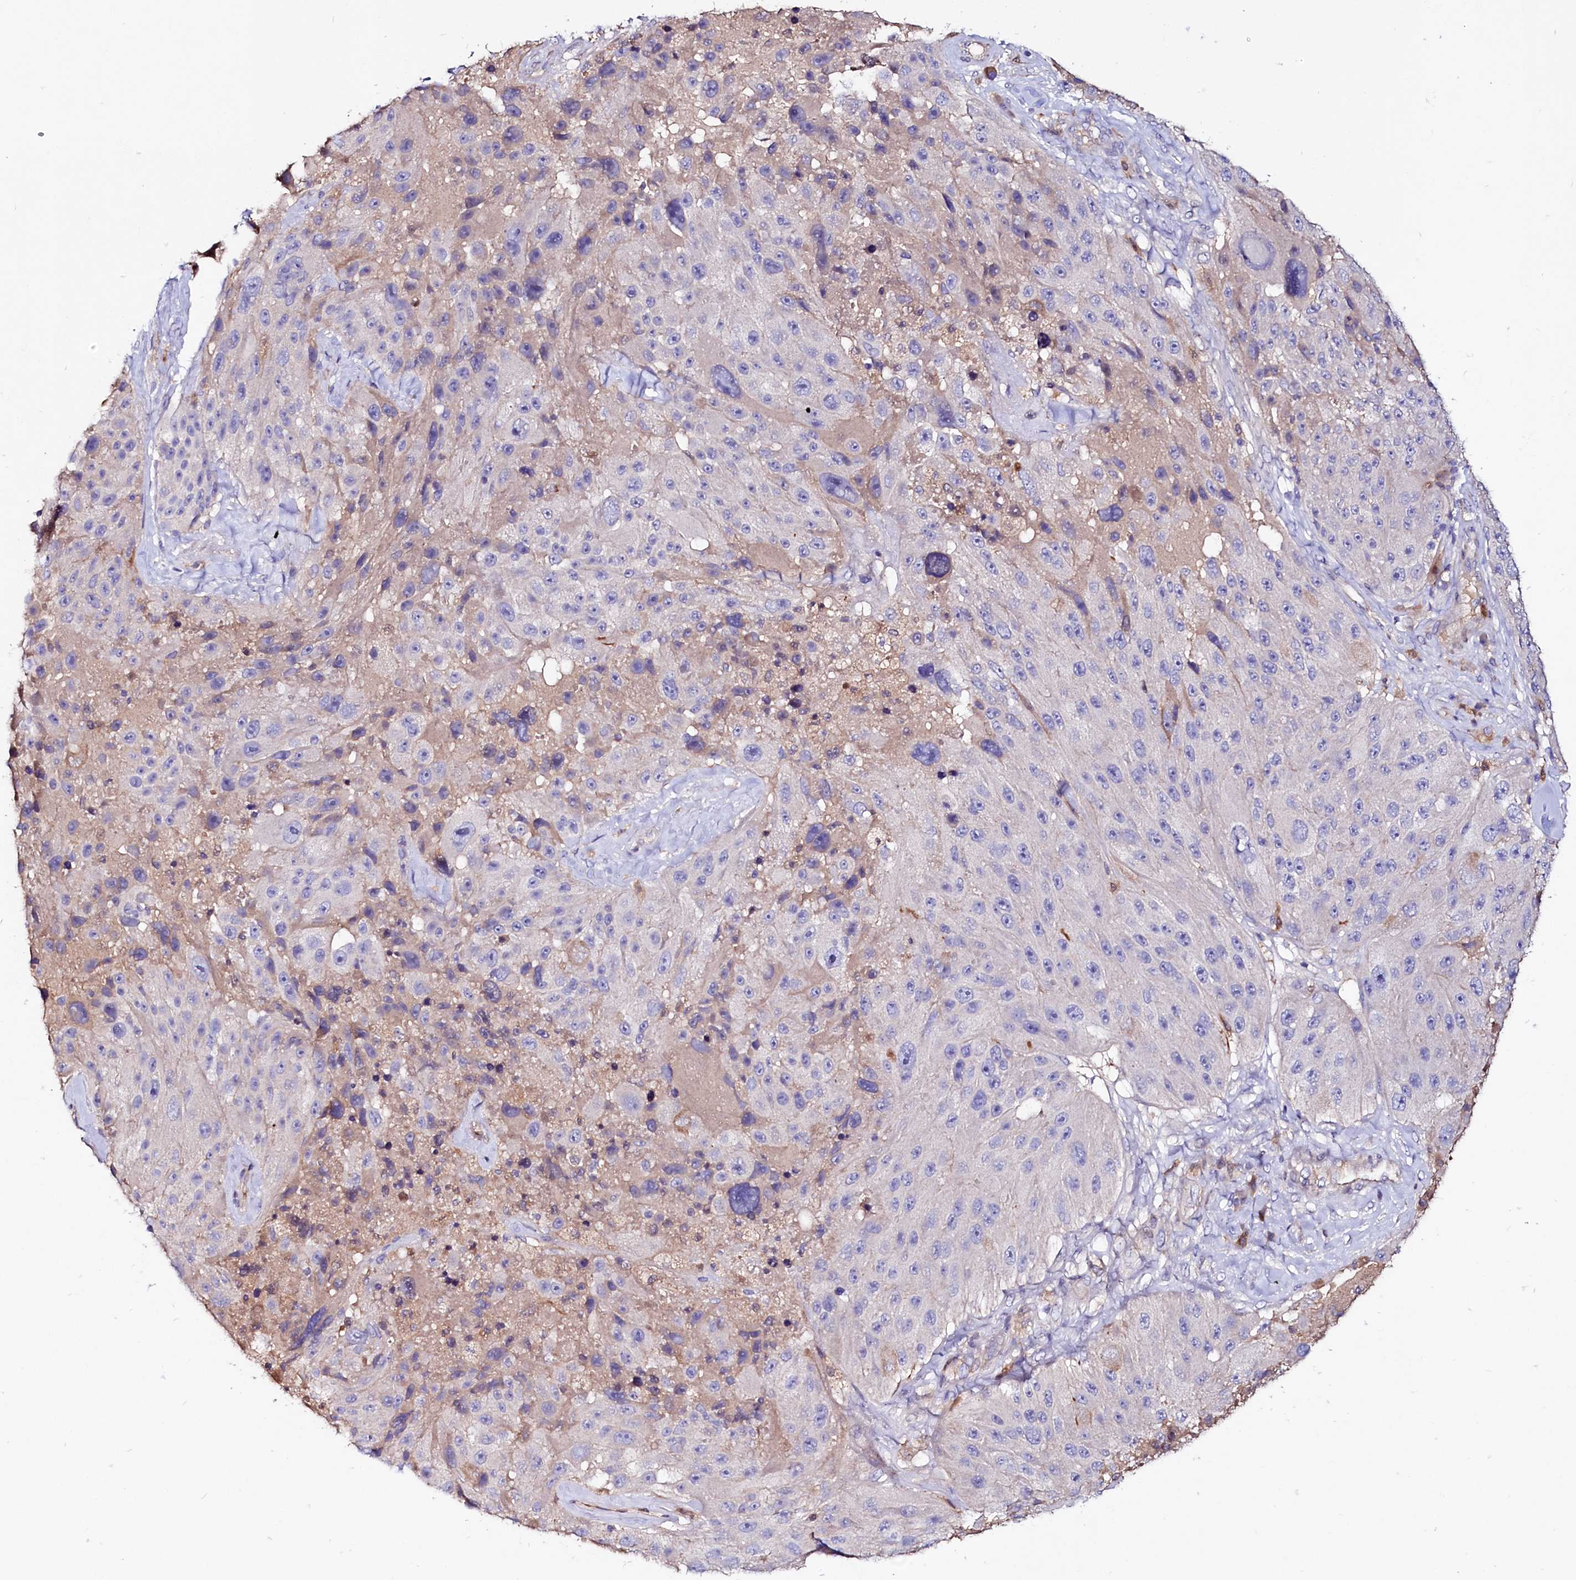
{"staining": {"intensity": "negative", "quantity": "none", "location": "none"}, "tissue": "melanoma", "cell_type": "Tumor cells", "image_type": "cancer", "snomed": [{"axis": "morphology", "description": "Malignant melanoma, Metastatic site"}, {"axis": "topography", "description": "Lymph node"}], "caption": "An image of human malignant melanoma (metastatic site) is negative for staining in tumor cells.", "gene": "IL17RD", "patient": {"sex": "male", "age": 62}}